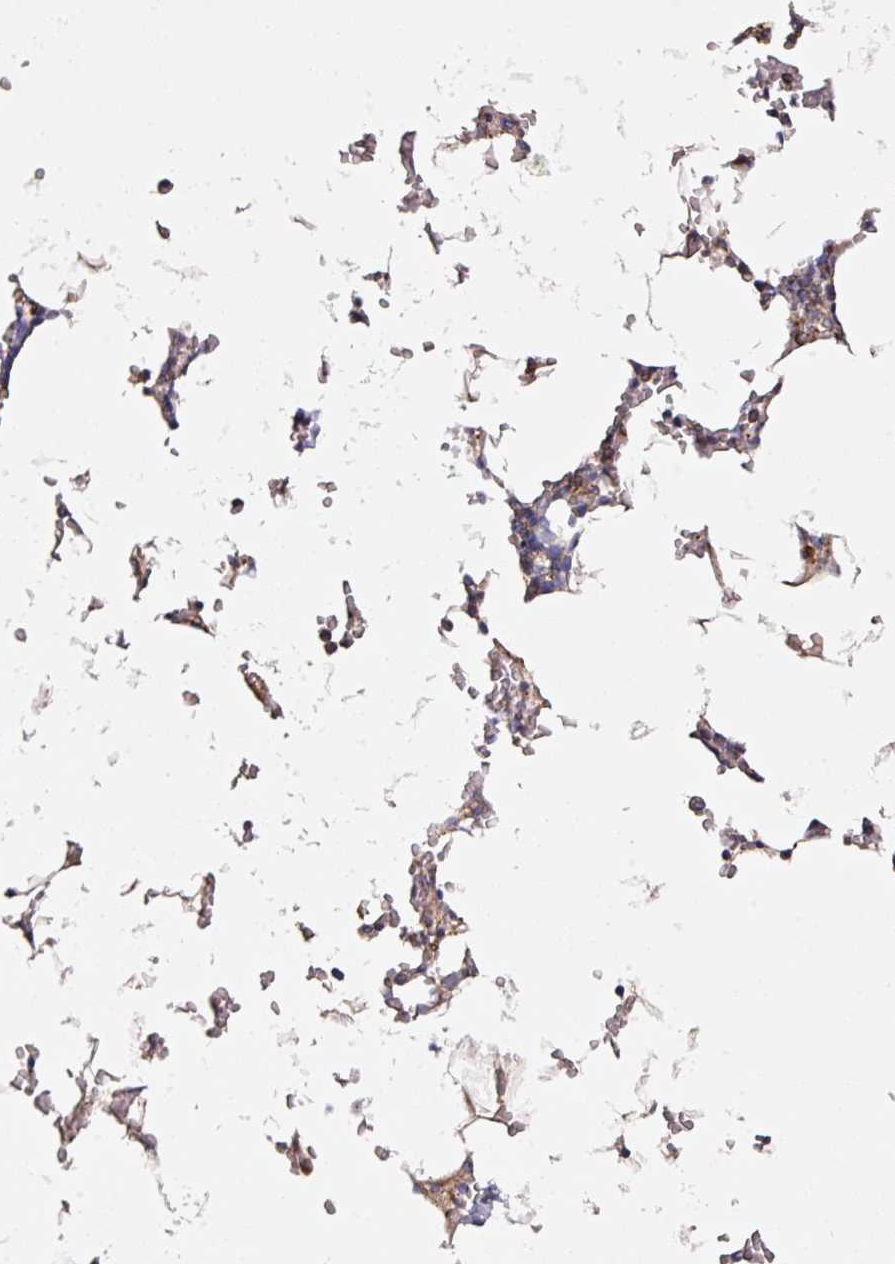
{"staining": {"intensity": "negative", "quantity": "none", "location": "none"}, "tissue": "bone marrow", "cell_type": "Hematopoietic cells", "image_type": "normal", "snomed": [{"axis": "morphology", "description": "Normal tissue, NOS"}, {"axis": "topography", "description": "Bone marrow"}], "caption": "A micrograph of human bone marrow is negative for staining in hematopoietic cells. Nuclei are stained in blue.", "gene": "ANKRD20A1", "patient": {"sex": "male", "age": 70}}